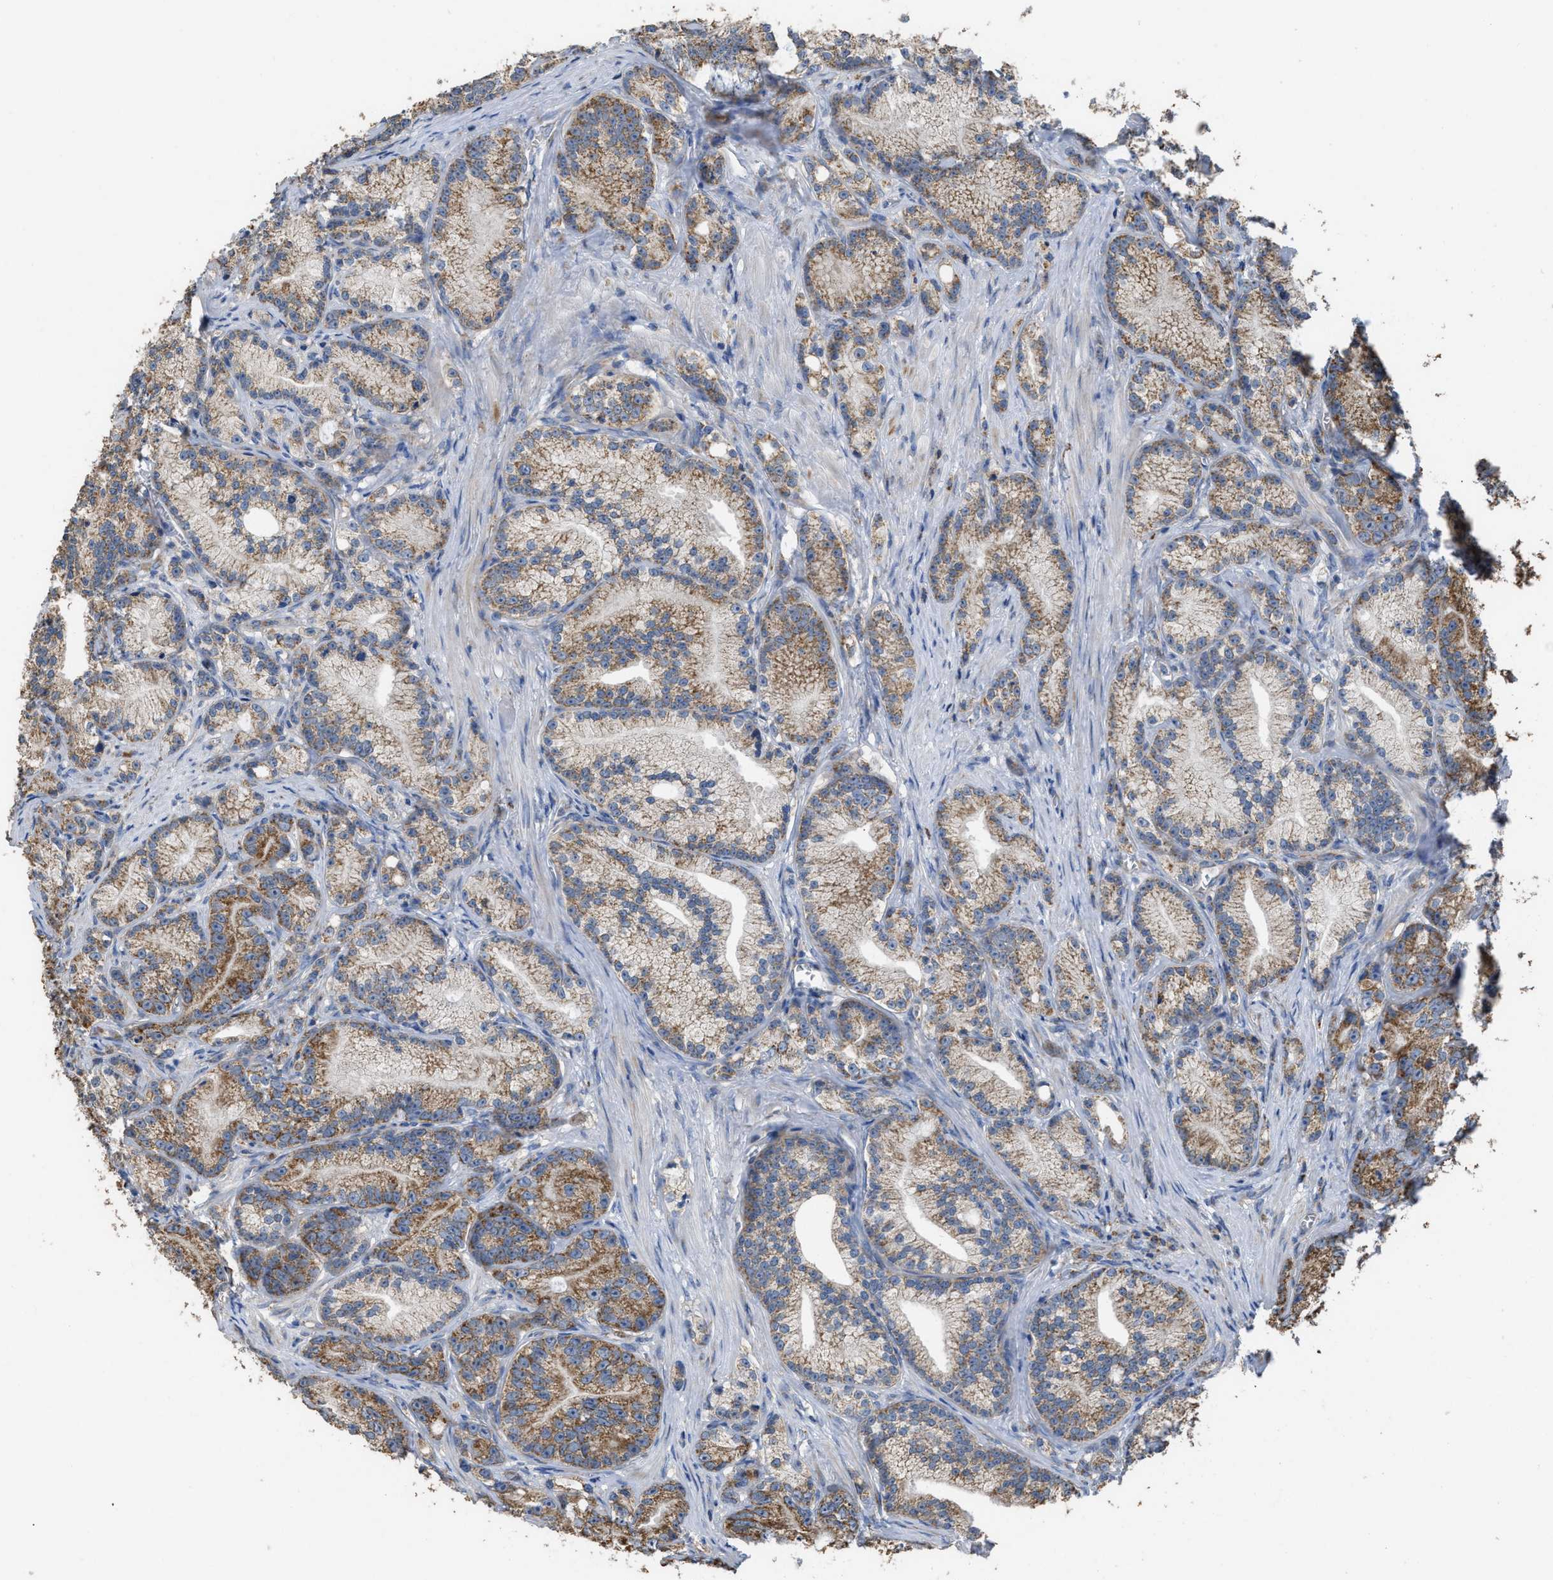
{"staining": {"intensity": "moderate", "quantity": ">75%", "location": "cytoplasmic/membranous"}, "tissue": "prostate cancer", "cell_type": "Tumor cells", "image_type": "cancer", "snomed": [{"axis": "morphology", "description": "Adenocarcinoma, Low grade"}, {"axis": "topography", "description": "Prostate"}], "caption": "Adenocarcinoma (low-grade) (prostate) tissue shows moderate cytoplasmic/membranous staining in approximately >75% of tumor cells, visualized by immunohistochemistry. The staining was performed using DAB (3,3'-diaminobenzidine) to visualize the protein expression in brown, while the nuclei were stained in blue with hematoxylin (Magnification: 20x).", "gene": "AK2", "patient": {"sex": "male", "age": 89}}